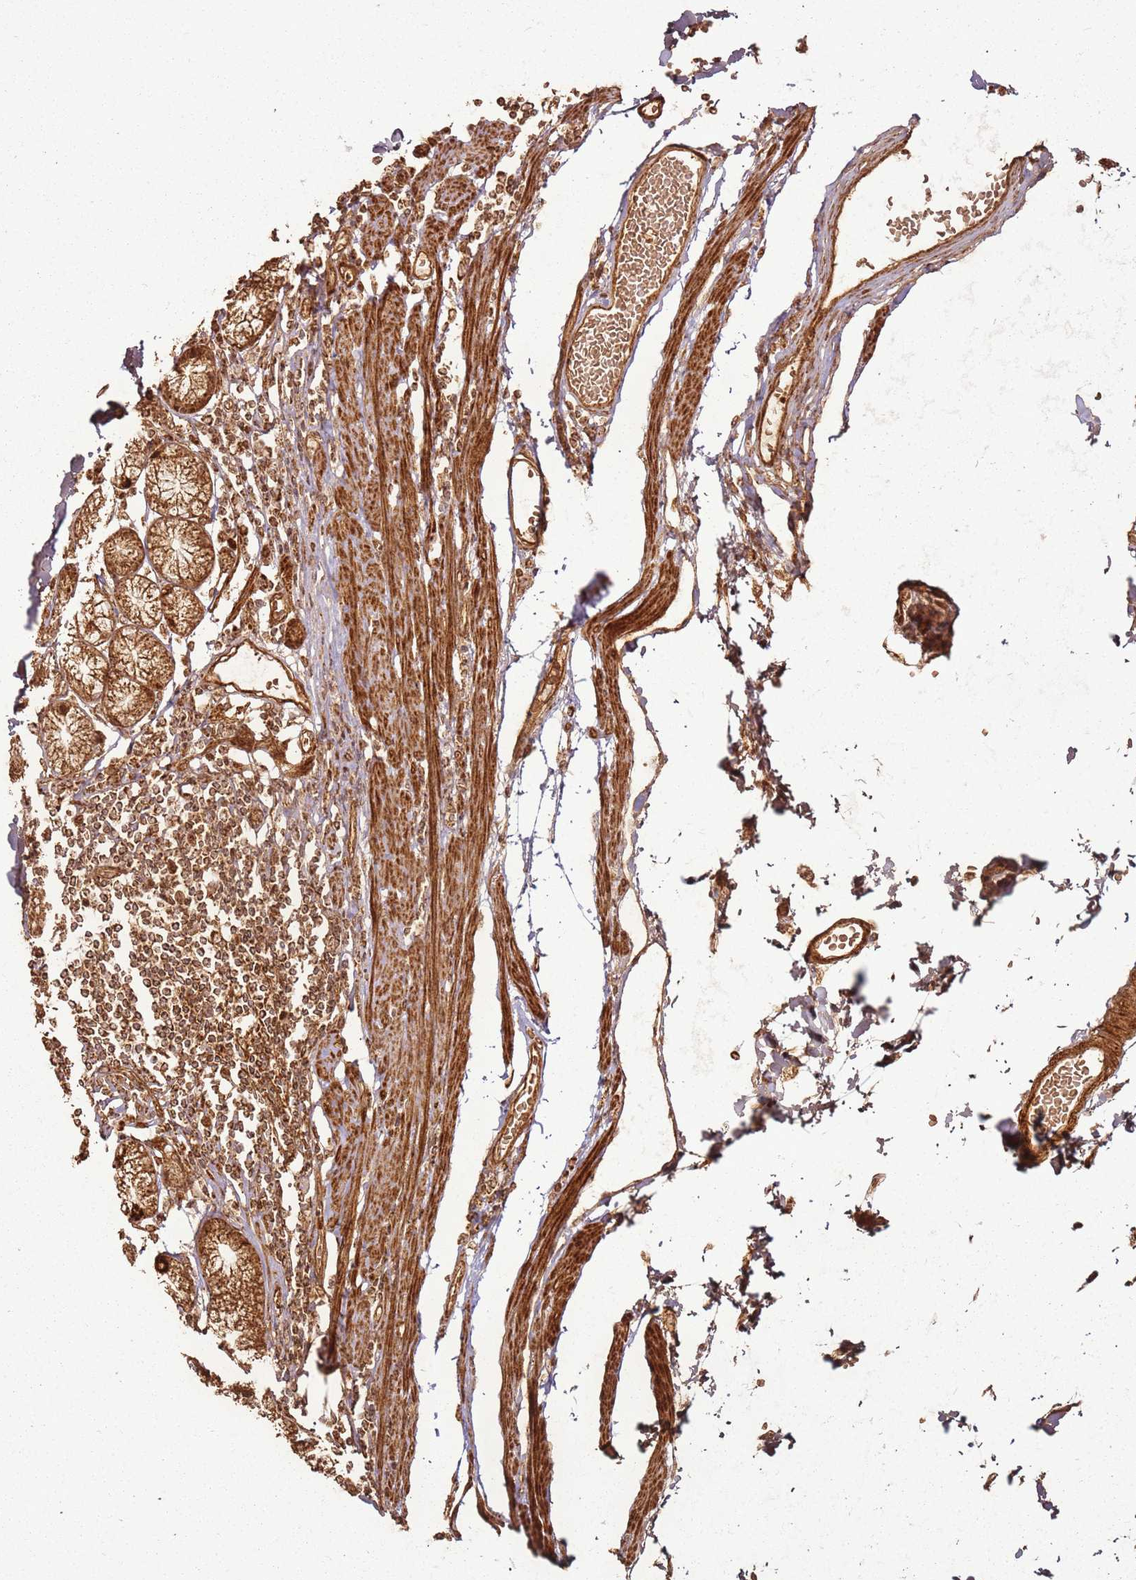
{"staining": {"intensity": "strong", "quantity": ">75%", "location": "cytoplasmic/membranous"}, "tissue": "stomach", "cell_type": "Glandular cells", "image_type": "normal", "snomed": [{"axis": "morphology", "description": "Normal tissue, NOS"}, {"axis": "topography", "description": "Stomach"}], "caption": "Glandular cells exhibit high levels of strong cytoplasmic/membranous positivity in approximately >75% of cells in normal stomach.", "gene": "MRPS6", "patient": {"sex": "male", "age": 55}}